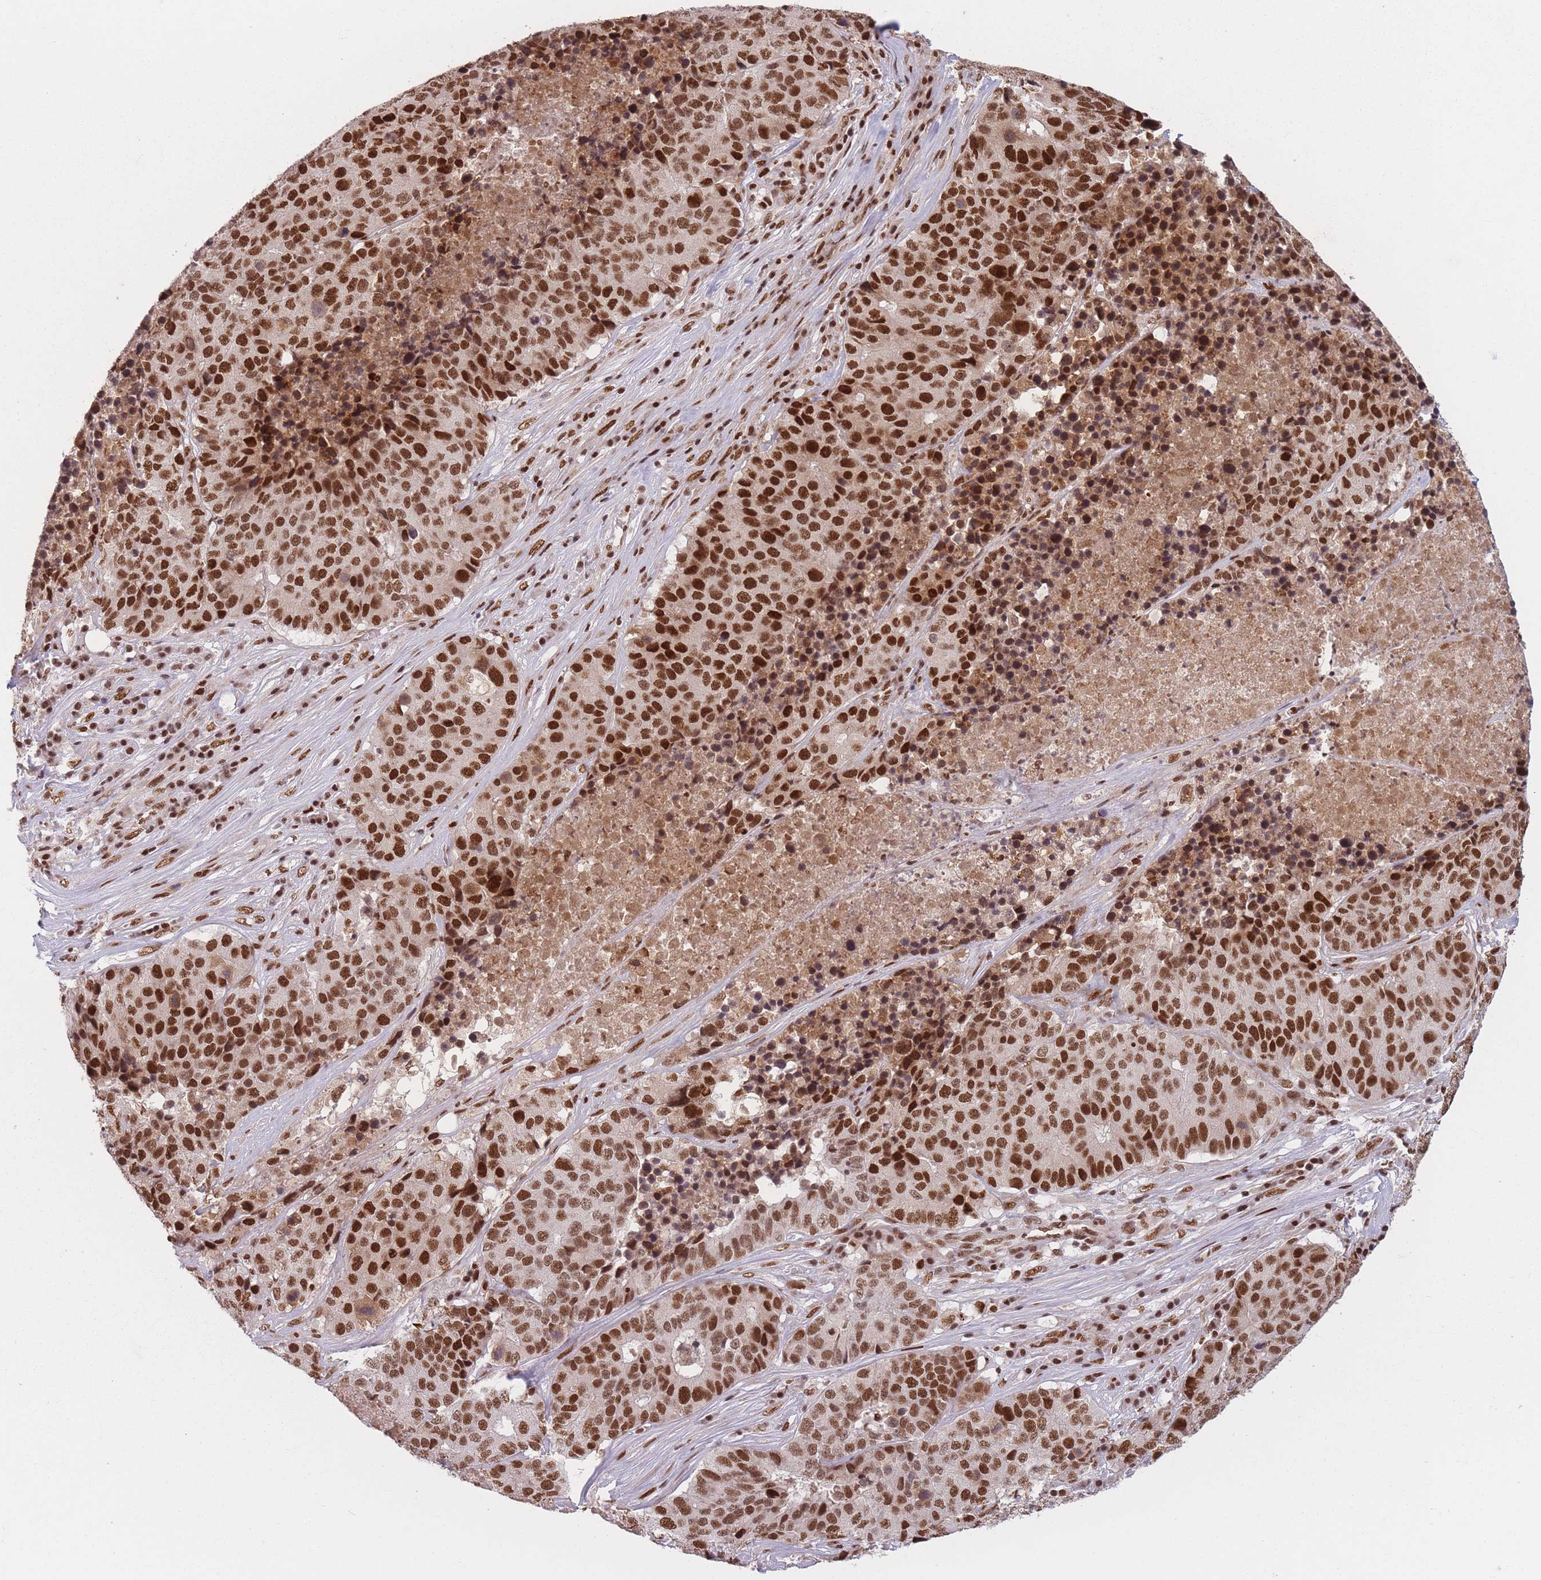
{"staining": {"intensity": "strong", "quantity": ">75%", "location": "nuclear"}, "tissue": "stomach cancer", "cell_type": "Tumor cells", "image_type": "cancer", "snomed": [{"axis": "morphology", "description": "Adenocarcinoma, NOS"}, {"axis": "topography", "description": "Stomach"}], "caption": "IHC image of neoplastic tissue: adenocarcinoma (stomach) stained using immunohistochemistry displays high levels of strong protein expression localized specifically in the nuclear of tumor cells, appearing as a nuclear brown color.", "gene": "SUPT6H", "patient": {"sex": "male", "age": 71}}